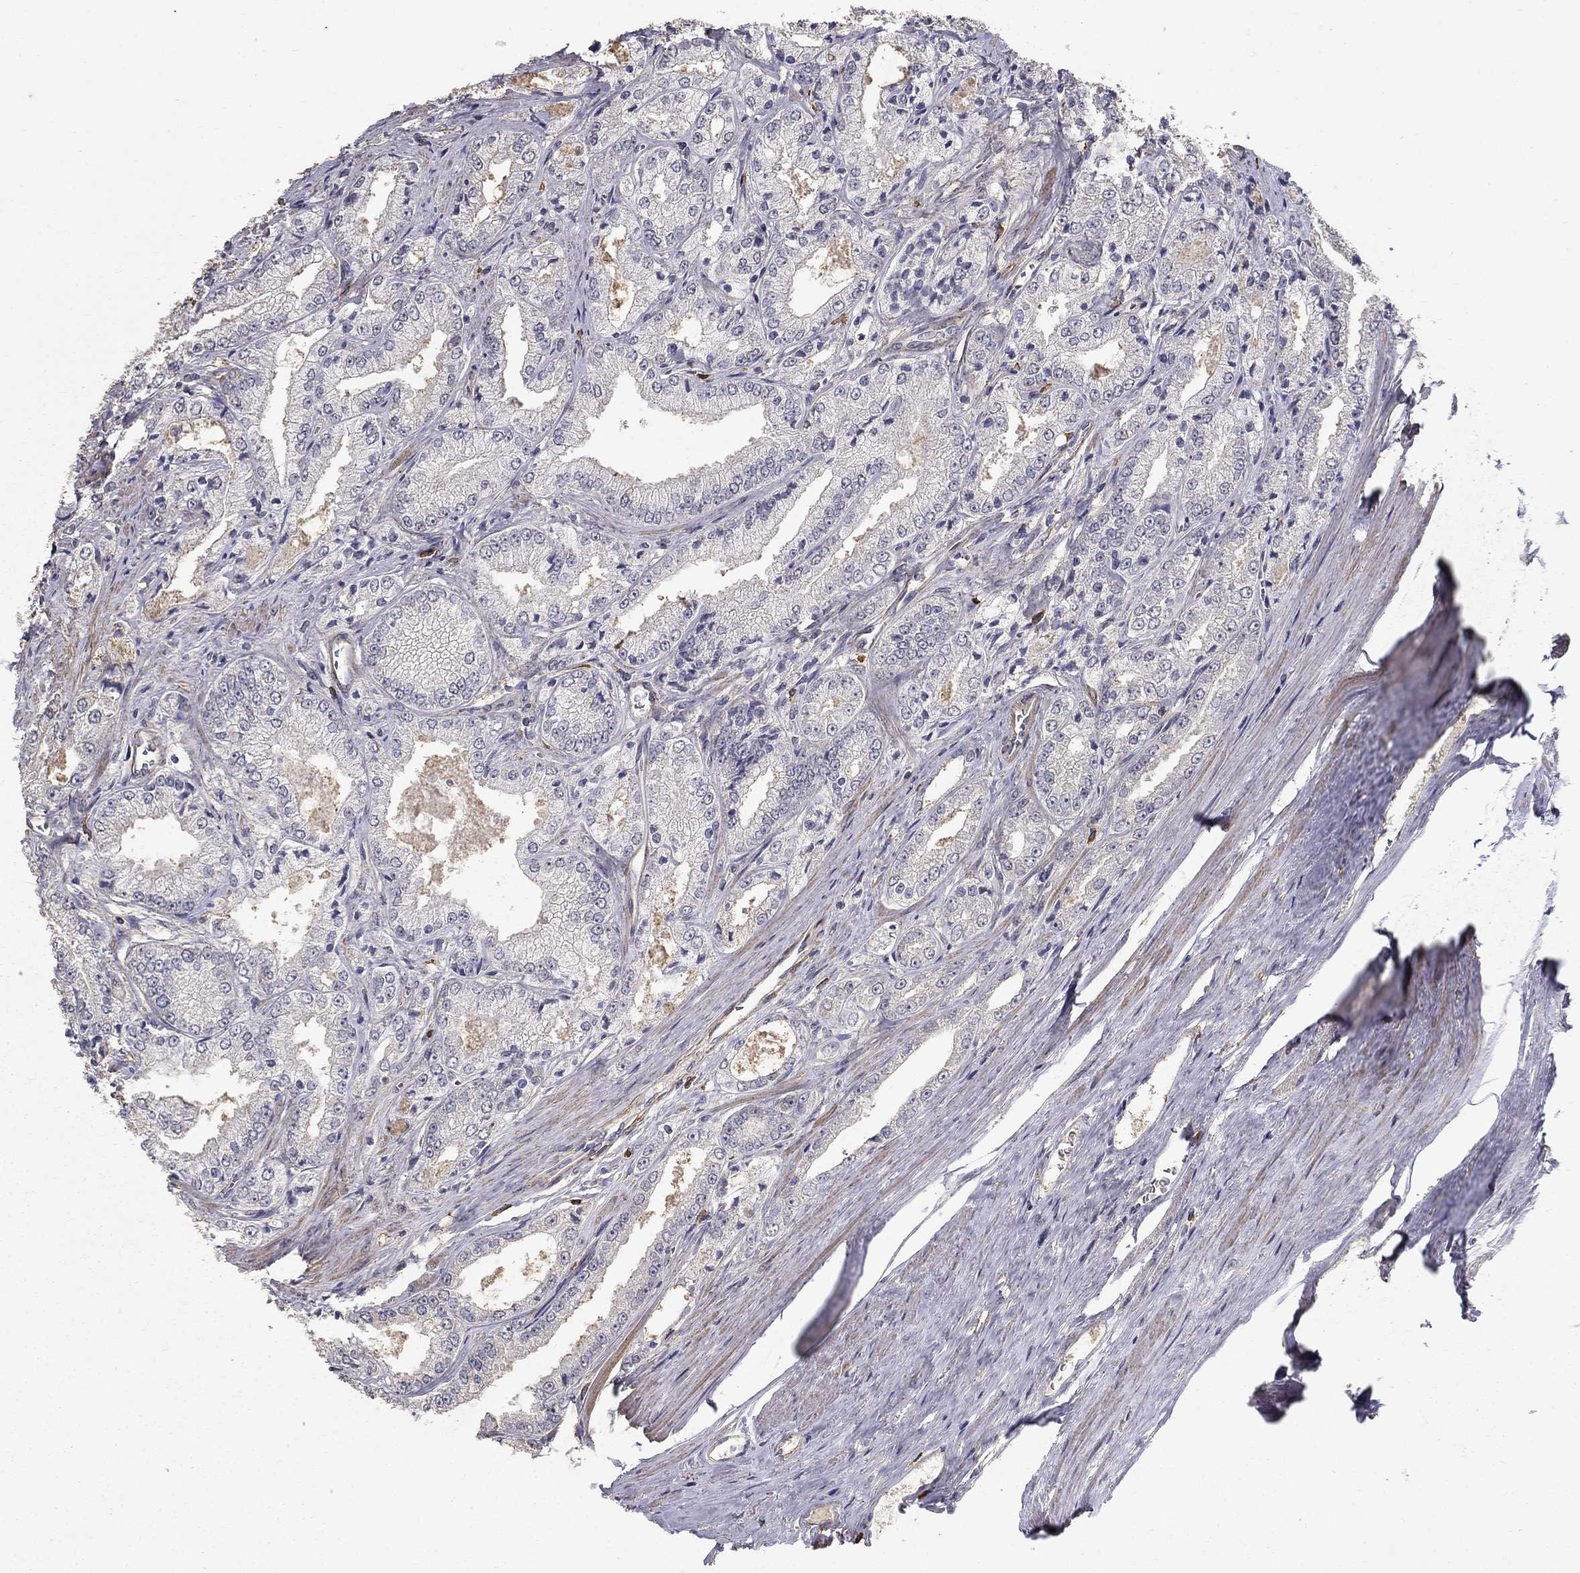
{"staining": {"intensity": "negative", "quantity": "none", "location": "none"}, "tissue": "prostate cancer", "cell_type": "Tumor cells", "image_type": "cancer", "snomed": [{"axis": "morphology", "description": "Adenocarcinoma, NOS"}, {"axis": "morphology", "description": "Adenocarcinoma, High grade"}, {"axis": "topography", "description": "Prostate"}], "caption": "Immunohistochemistry (IHC) micrograph of neoplastic tissue: human prostate cancer stained with DAB demonstrates no significant protein expression in tumor cells. The staining was performed using DAB to visualize the protein expression in brown, while the nuclei were stained in blue with hematoxylin (Magnification: 20x).", "gene": "MPP2", "patient": {"sex": "male", "age": 70}}